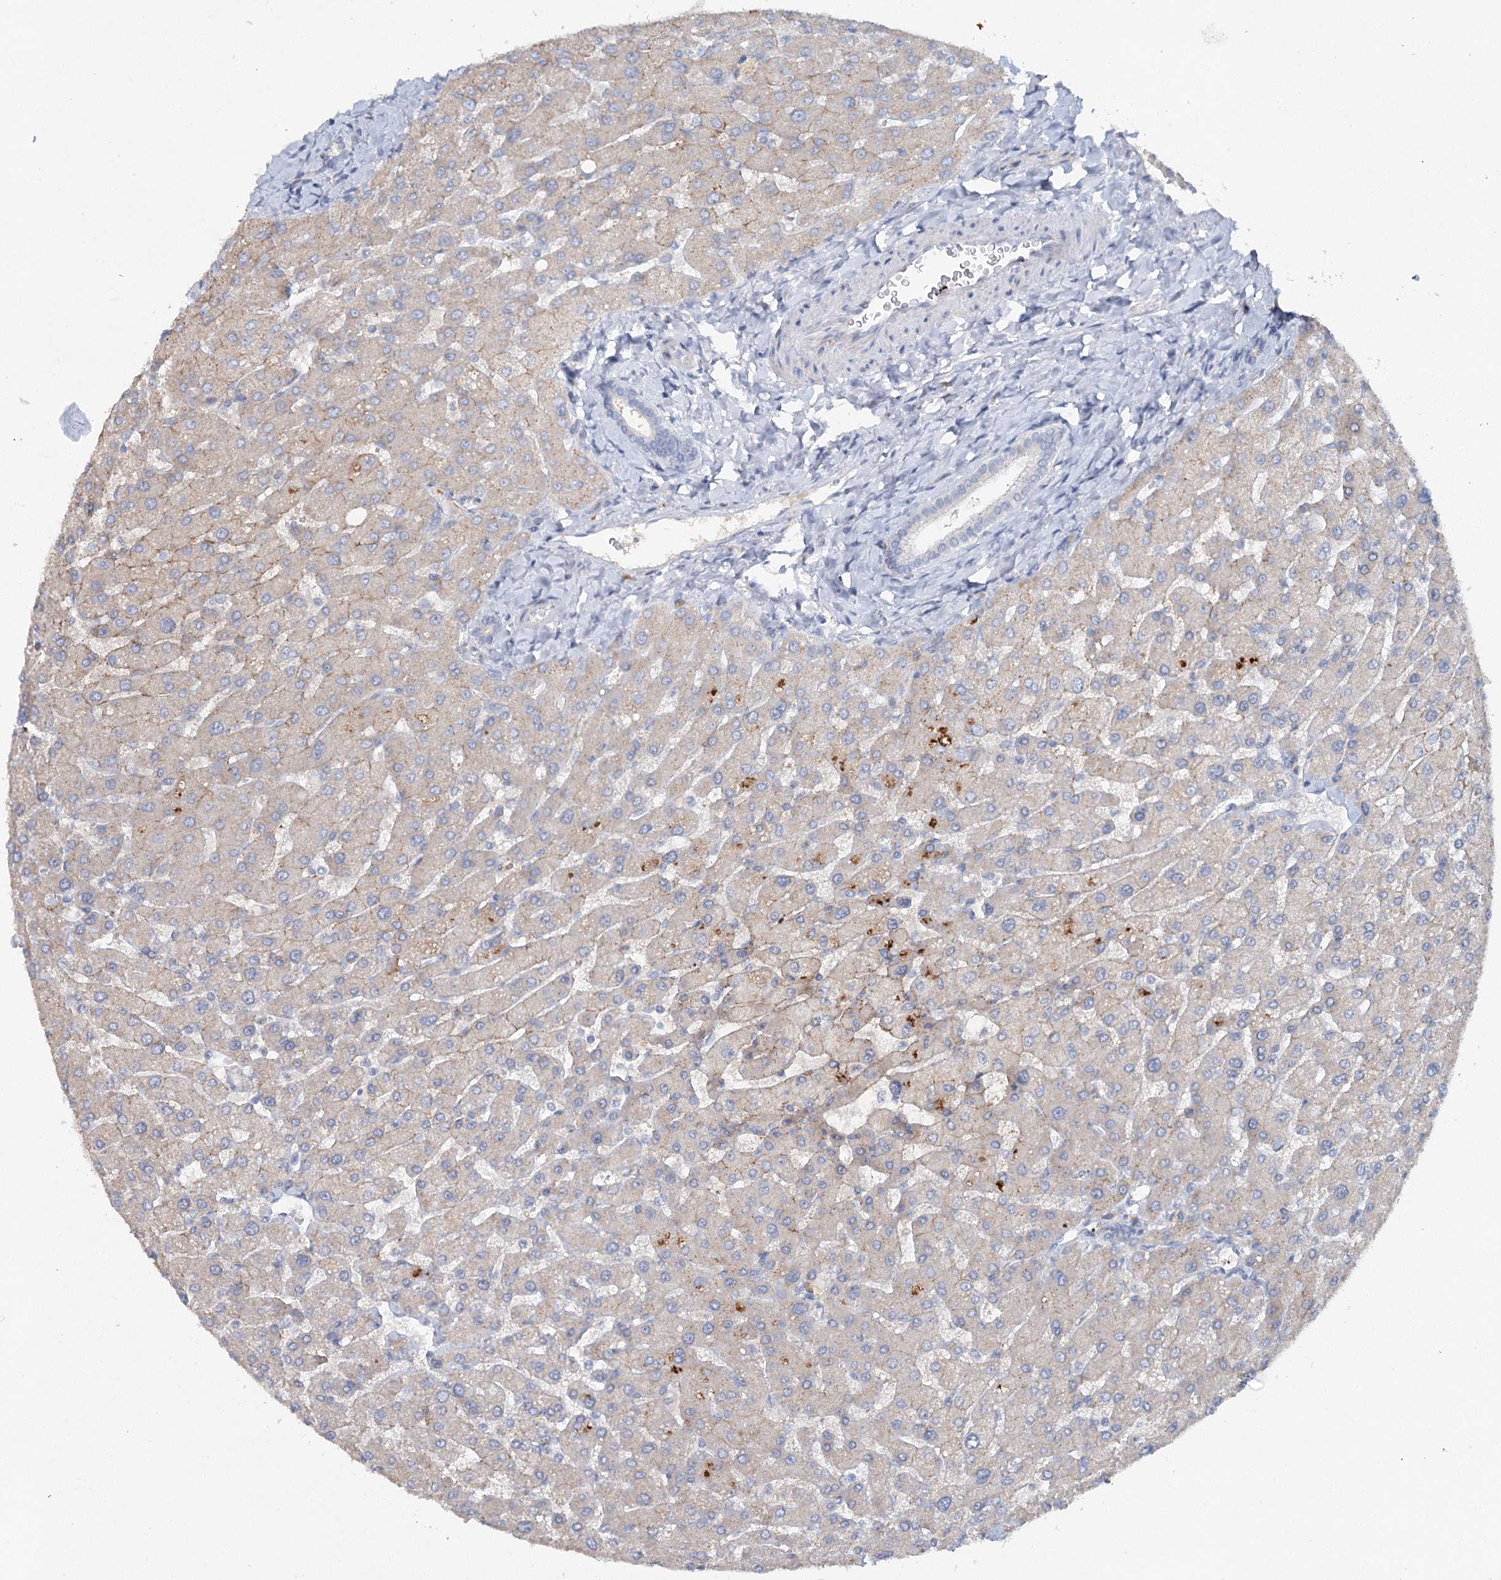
{"staining": {"intensity": "negative", "quantity": "none", "location": "none"}, "tissue": "liver", "cell_type": "Cholangiocytes", "image_type": "normal", "snomed": [{"axis": "morphology", "description": "Normal tissue, NOS"}, {"axis": "topography", "description": "Liver"}], "caption": "IHC of normal liver demonstrates no staining in cholangiocytes. (DAB immunohistochemistry (IHC) with hematoxylin counter stain).", "gene": "RFX6", "patient": {"sex": "male", "age": 55}}